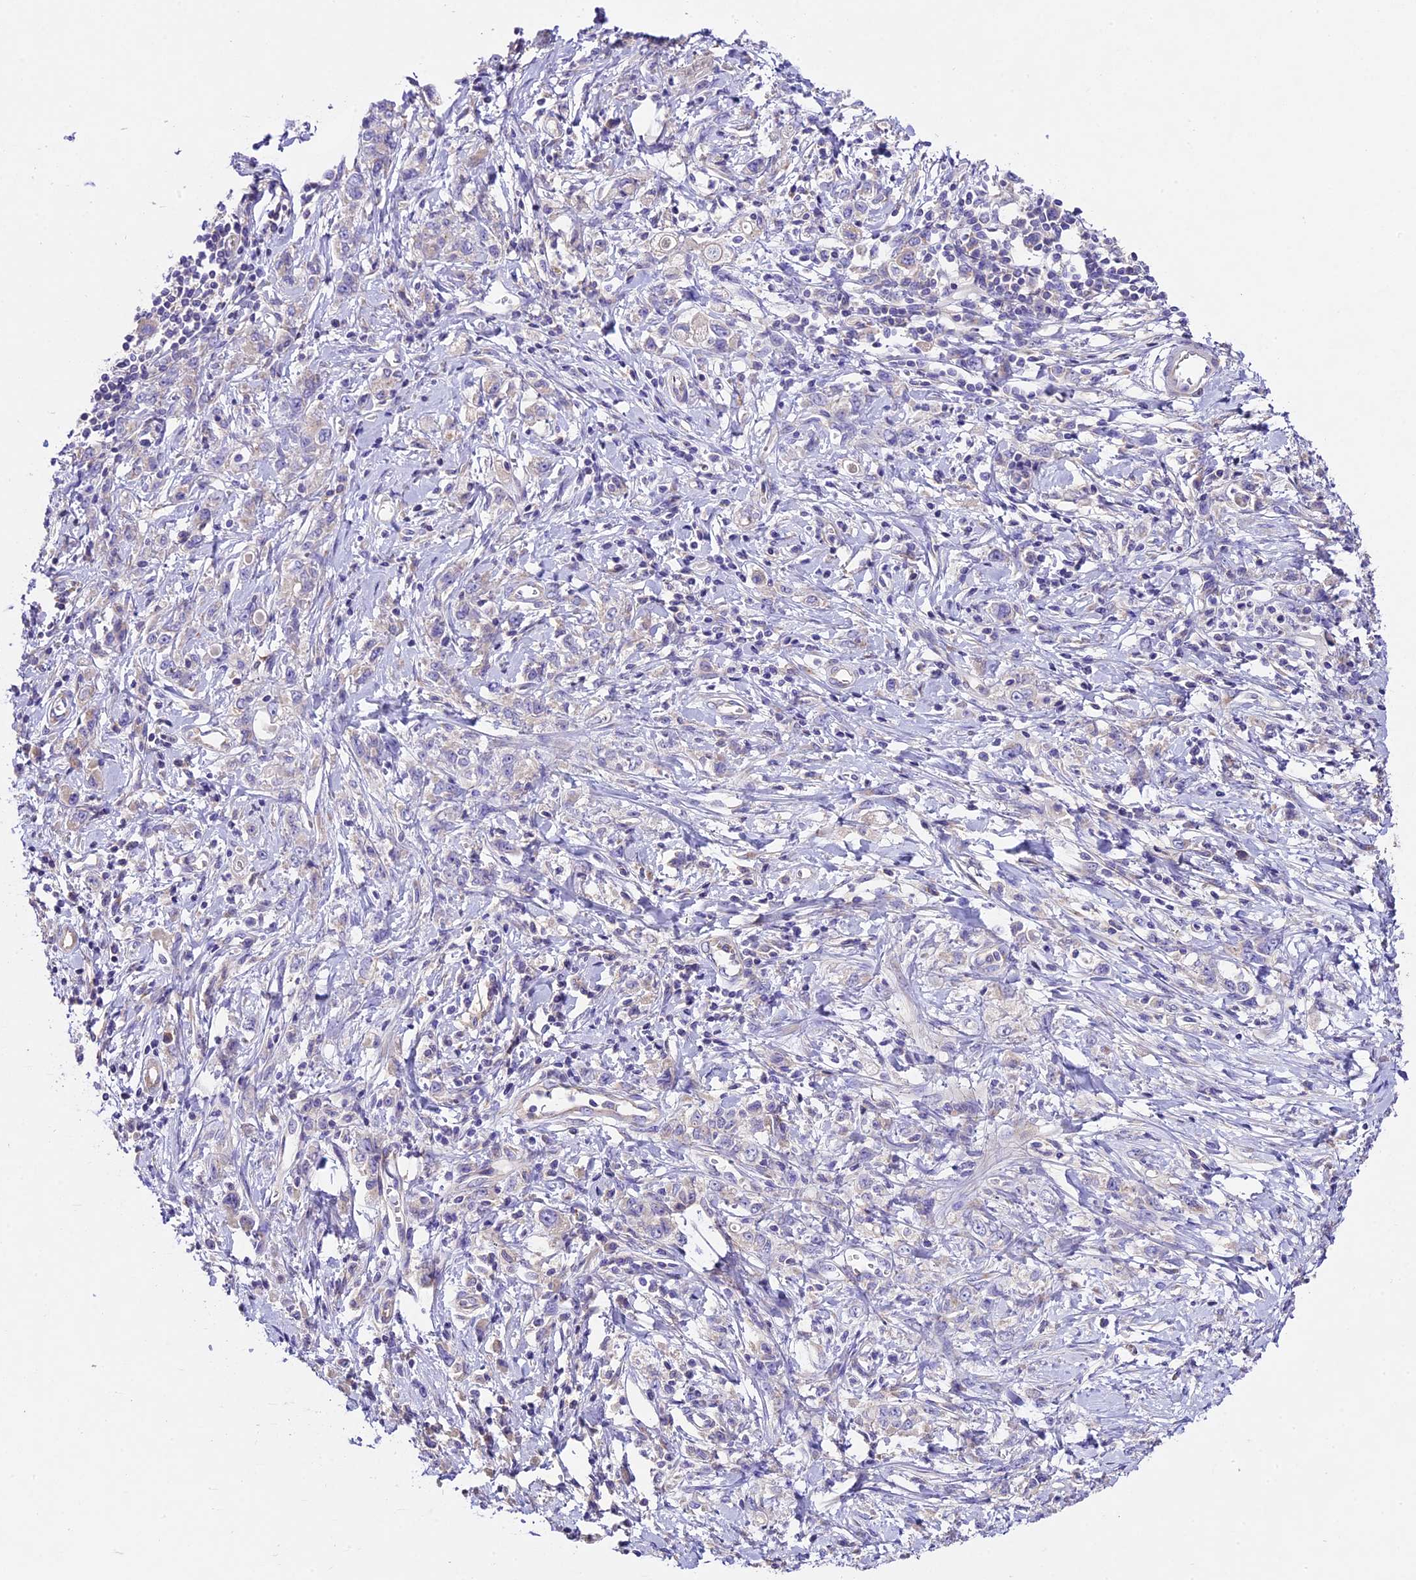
{"staining": {"intensity": "negative", "quantity": "none", "location": "none"}, "tissue": "stomach cancer", "cell_type": "Tumor cells", "image_type": "cancer", "snomed": [{"axis": "morphology", "description": "Adenocarcinoma, NOS"}, {"axis": "topography", "description": "Stomach"}], "caption": "The image demonstrates no staining of tumor cells in stomach adenocarcinoma.", "gene": "PEMT", "patient": {"sex": "female", "age": 76}}